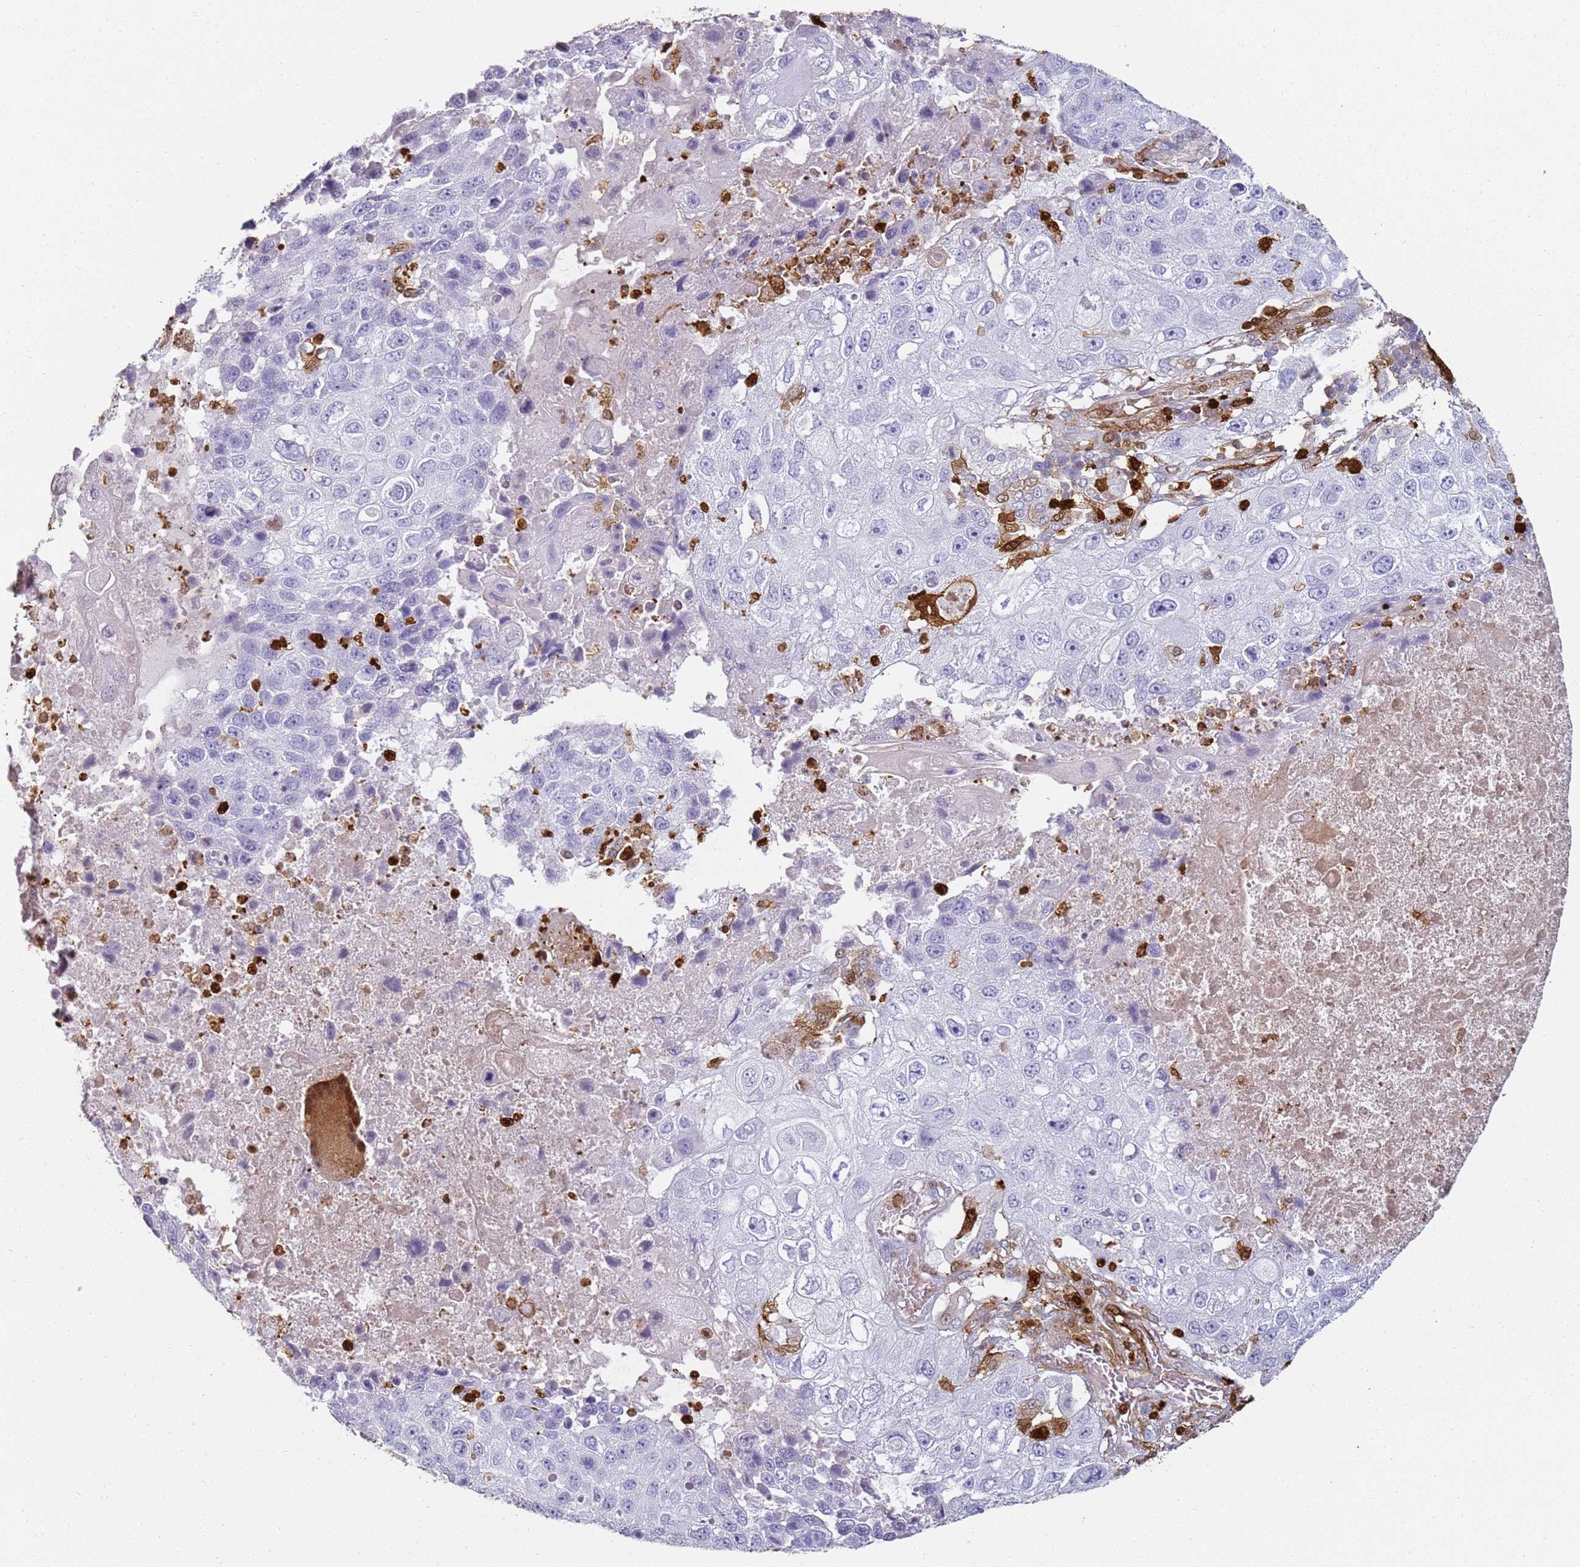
{"staining": {"intensity": "negative", "quantity": "none", "location": "none"}, "tissue": "lung cancer", "cell_type": "Tumor cells", "image_type": "cancer", "snomed": [{"axis": "morphology", "description": "Squamous cell carcinoma, NOS"}, {"axis": "topography", "description": "Lung"}], "caption": "Tumor cells are negative for protein expression in human lung cancer. Brightfield microscopy of IHC stained with DAB (brown) and hematoxylin (blue), captured at high magnification.", "gene": "S100A4", "patient": {"sex": "male", "age": 61}}